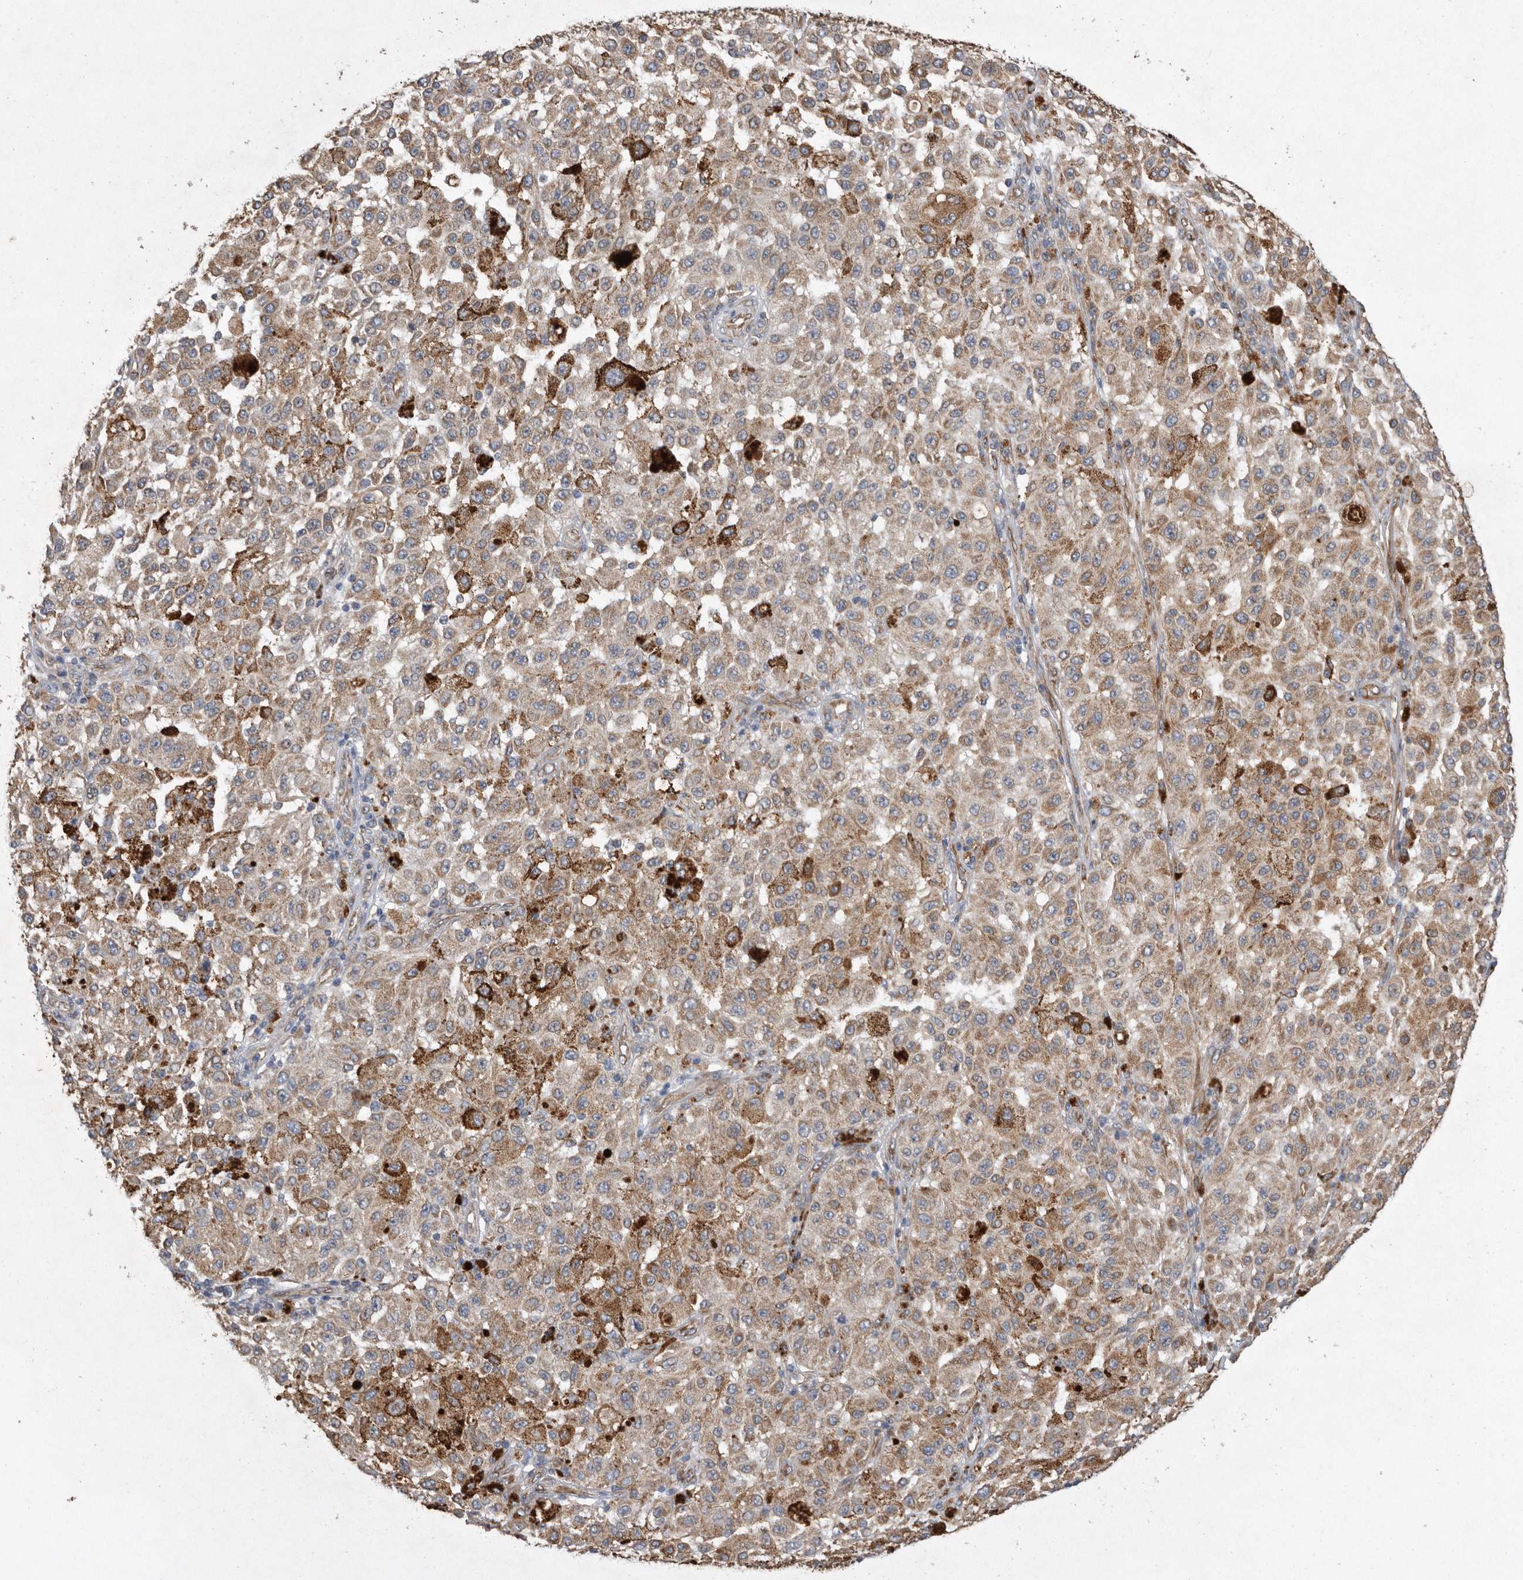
{"staining": {"intensity": "moderate", "quantity": ">75%", "location": "cytoplasmic/membranous"}, "tissue": "melanoma", "cell_type": "Tumor cells", "image_type": "cancer", "snomed": [{"axis": "morphology", "description": "Malignant melanoma, NOS"}, {"axis": "topography", "description": "Skin"}], "caption": "An image of human melanoma stained for a protein exhibits moderate cytoplasmic/membranous brown staining in tumor cells. (DAB = brown stain, brightfield microscopy at high magnification).", "gene": "PON2", "patient": {"sex": "female", "age": 64}}